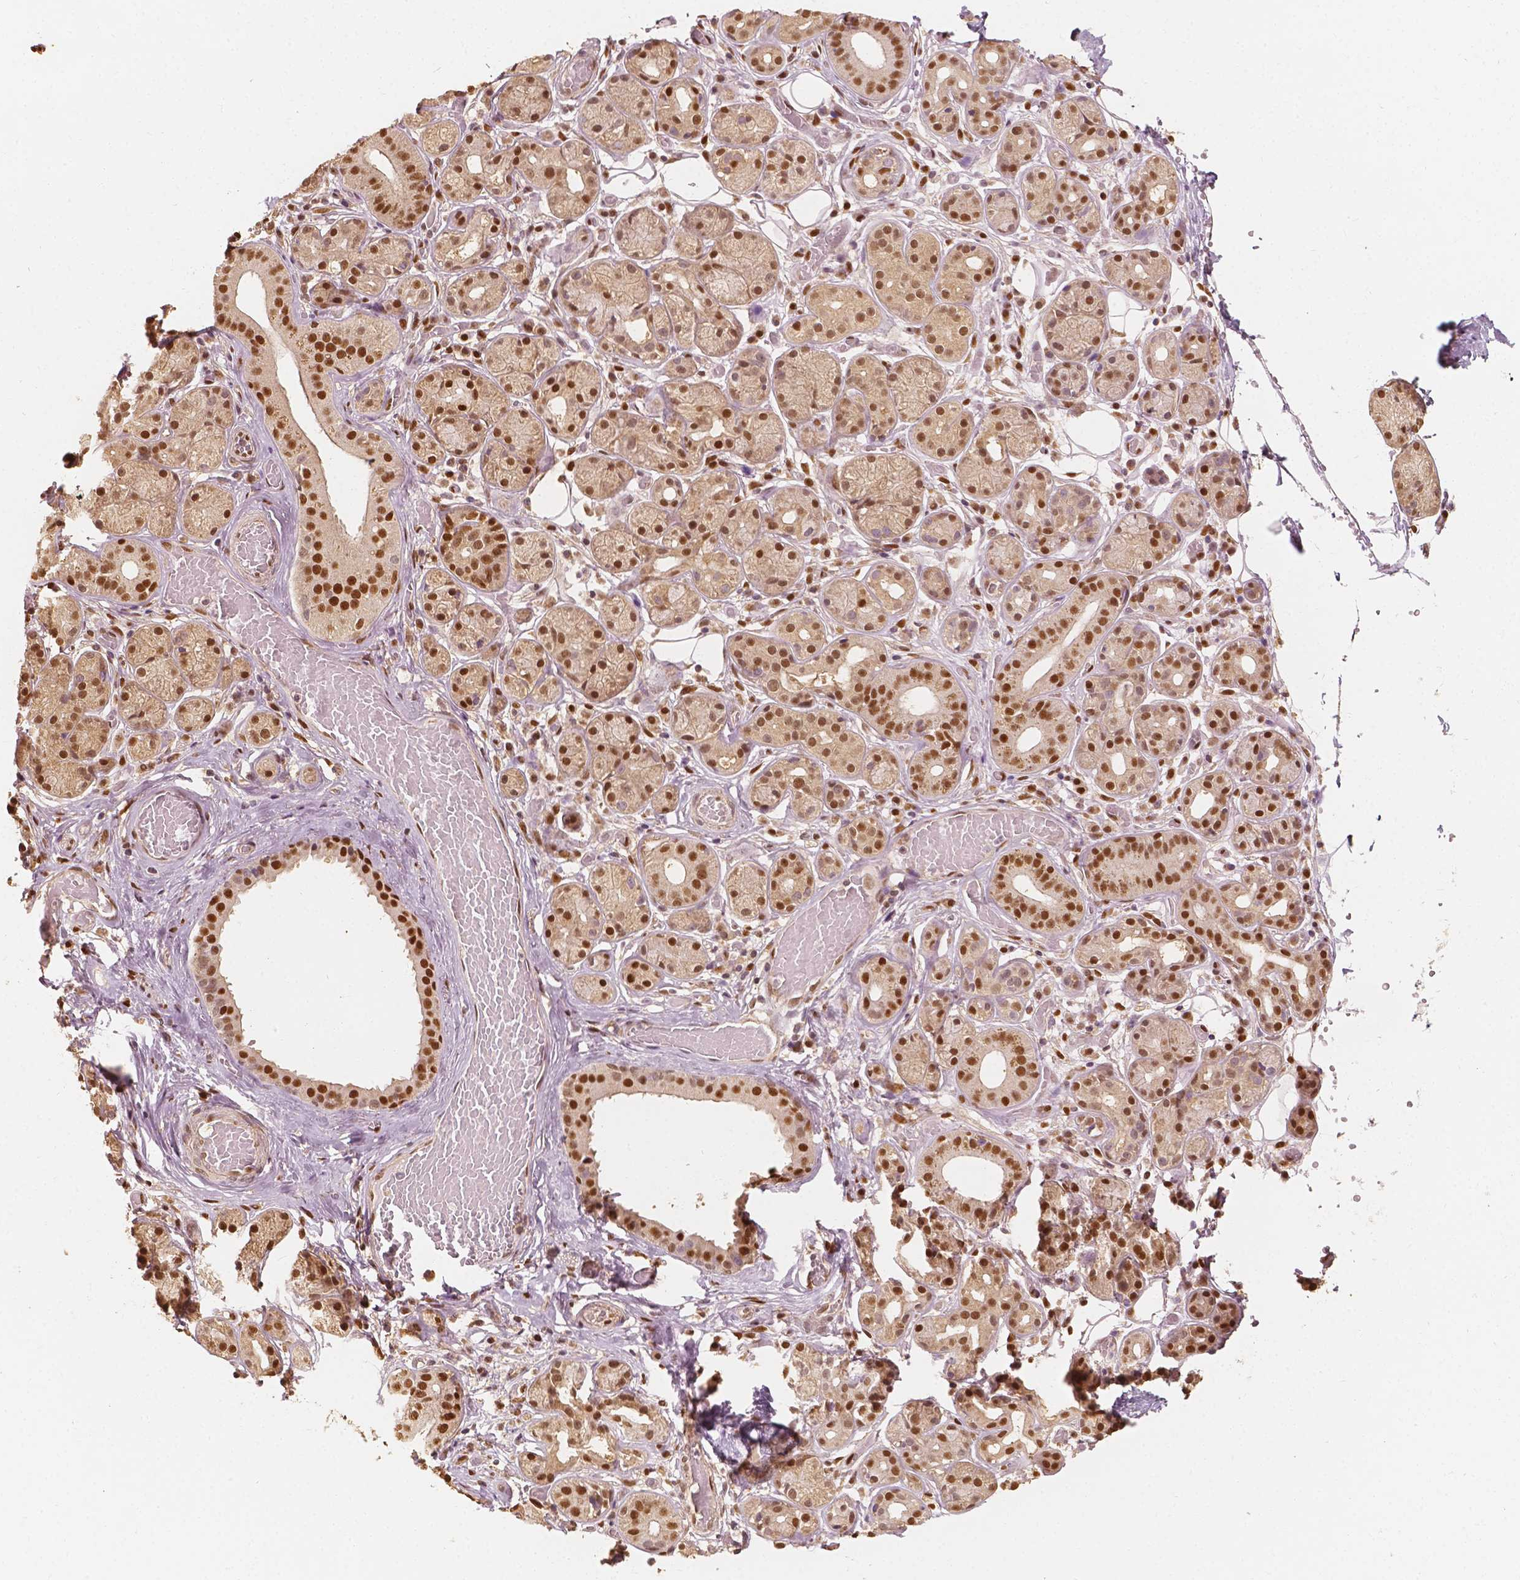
{"staining": {"intensity": "moderate", "quantity": ">75%", "location": "nuclear"}, "tissue": "salivary gland", "cell_type": "Glandular cells", "image_type": "normal", "snomed": [{"axis": "morphology", "description": "Normal tissue, NOS"}, {"axis": "topography", "description": "Salivary gland"}, {"axis": "topography", "description": "Peripheral nerve tissue"}], "caption": "Protein staining by IHC shows moderate nuclear expression in approximately >75% of glandular cells in unremarkable salivary gland.", "gene": "TBC1D17", "patient": {"sex": "male", "age": 71}}